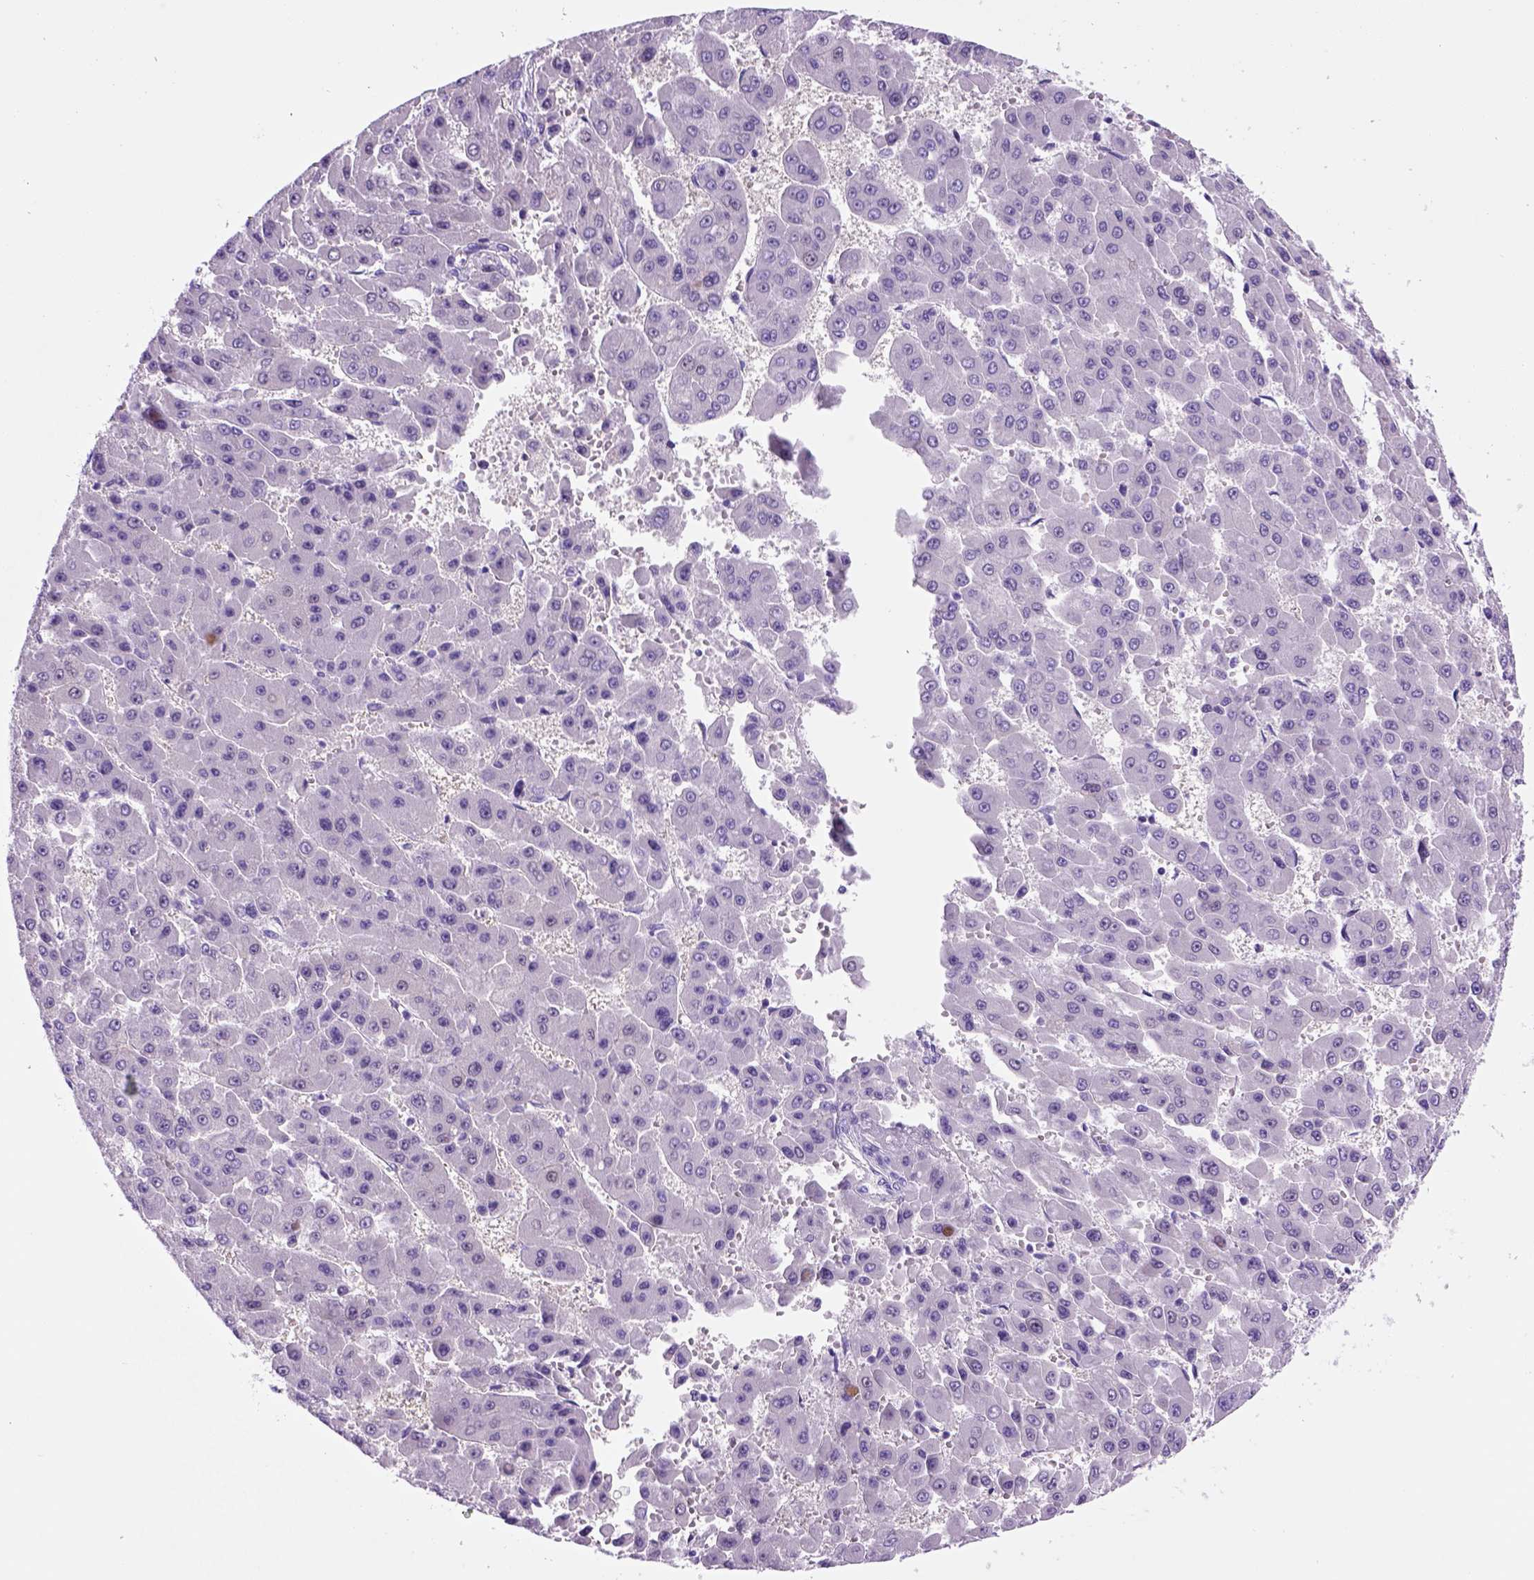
{"staining": {"intensity": "negative", "quantity": "none", "location": "none"}, "tissue": "liver cancer", "cell_type": "Tumor cells", "image_type": "cancer", "snomed": [{"axis": "morphology", "description": "Carcinoma, Hepatocellular, NOS"}, {"axis": "topography", "description": "Liver"}], "caption": "High magnification brightfield microscopy of liver cancer (hepatocellular carcinoma) stained with DAB (3,3'-diaminobenzidine) (brown) and counterstained with hematoxylin (blue): tumor cells show no significant staining. (DAB immunohistochemistry with hematoxylin counter stain).", "gene": "HHIPL2", "patient": {"sex": "male", "age": 78}}